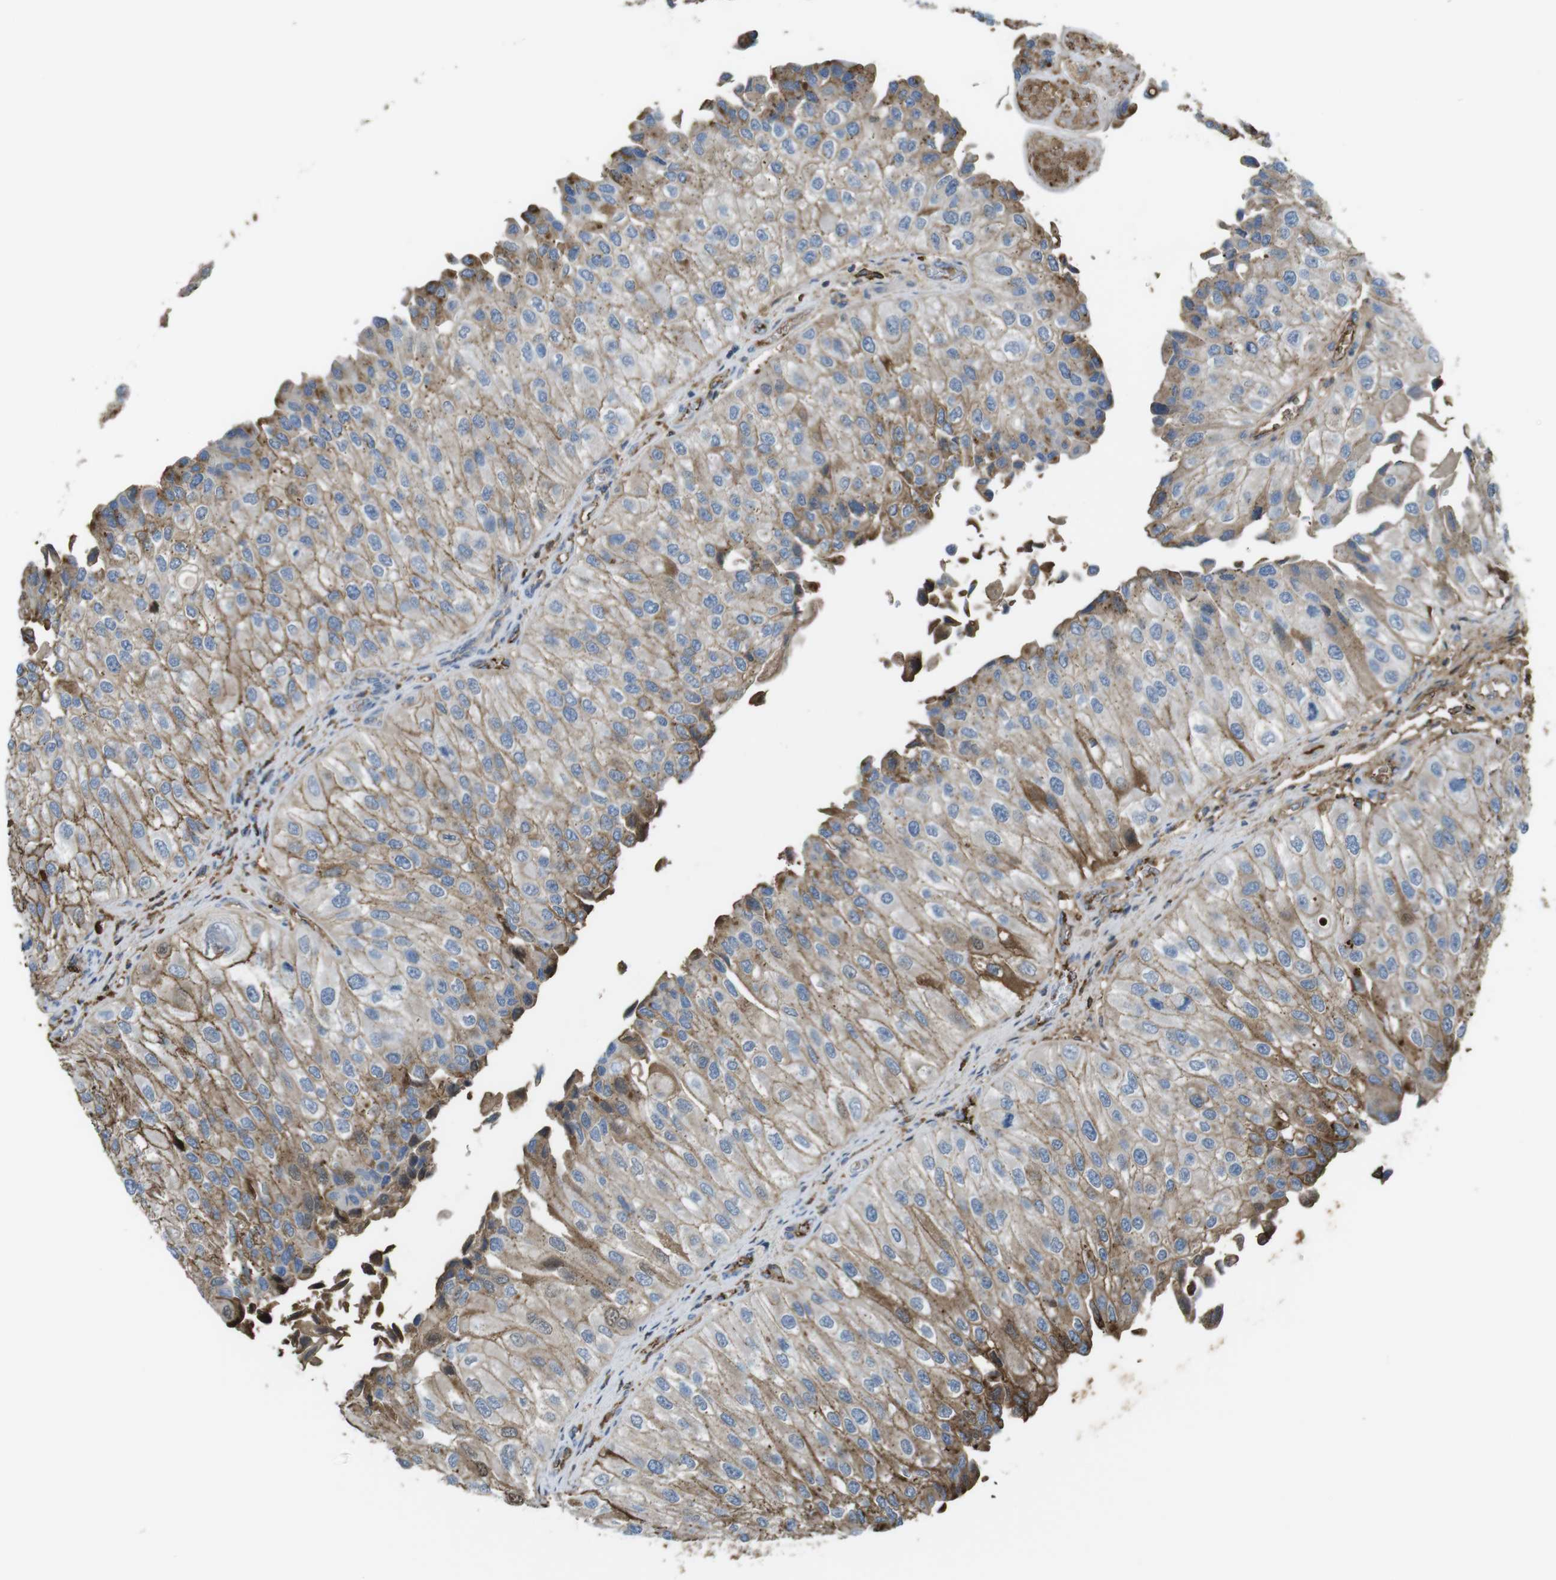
{"staining": {"intensity": "moderate", "quantity": "25%-75%", "location": "cytoplasmic/membranous"}, "tissue": "urothelial cancer", "cell_type": "Tumor cells", "image_type": "cancer", "snomed": [{"axis": "morphology", "description": "Urothelial carcinoma, High grade"}, {"axis": "topography", "description": "Kidney"}, {"axis": "topography", "description": "Urinary bladder"}], "caption": "A brown stain highlights moderate cytoplasmic/membranous staining of a protein in human urothelial cancer tumor cells. (brown staining indicates protein expression, while blue staining denotes nuclei).", "gene": "LTBP4", "patient": {"sex": "male", "age": 77}}